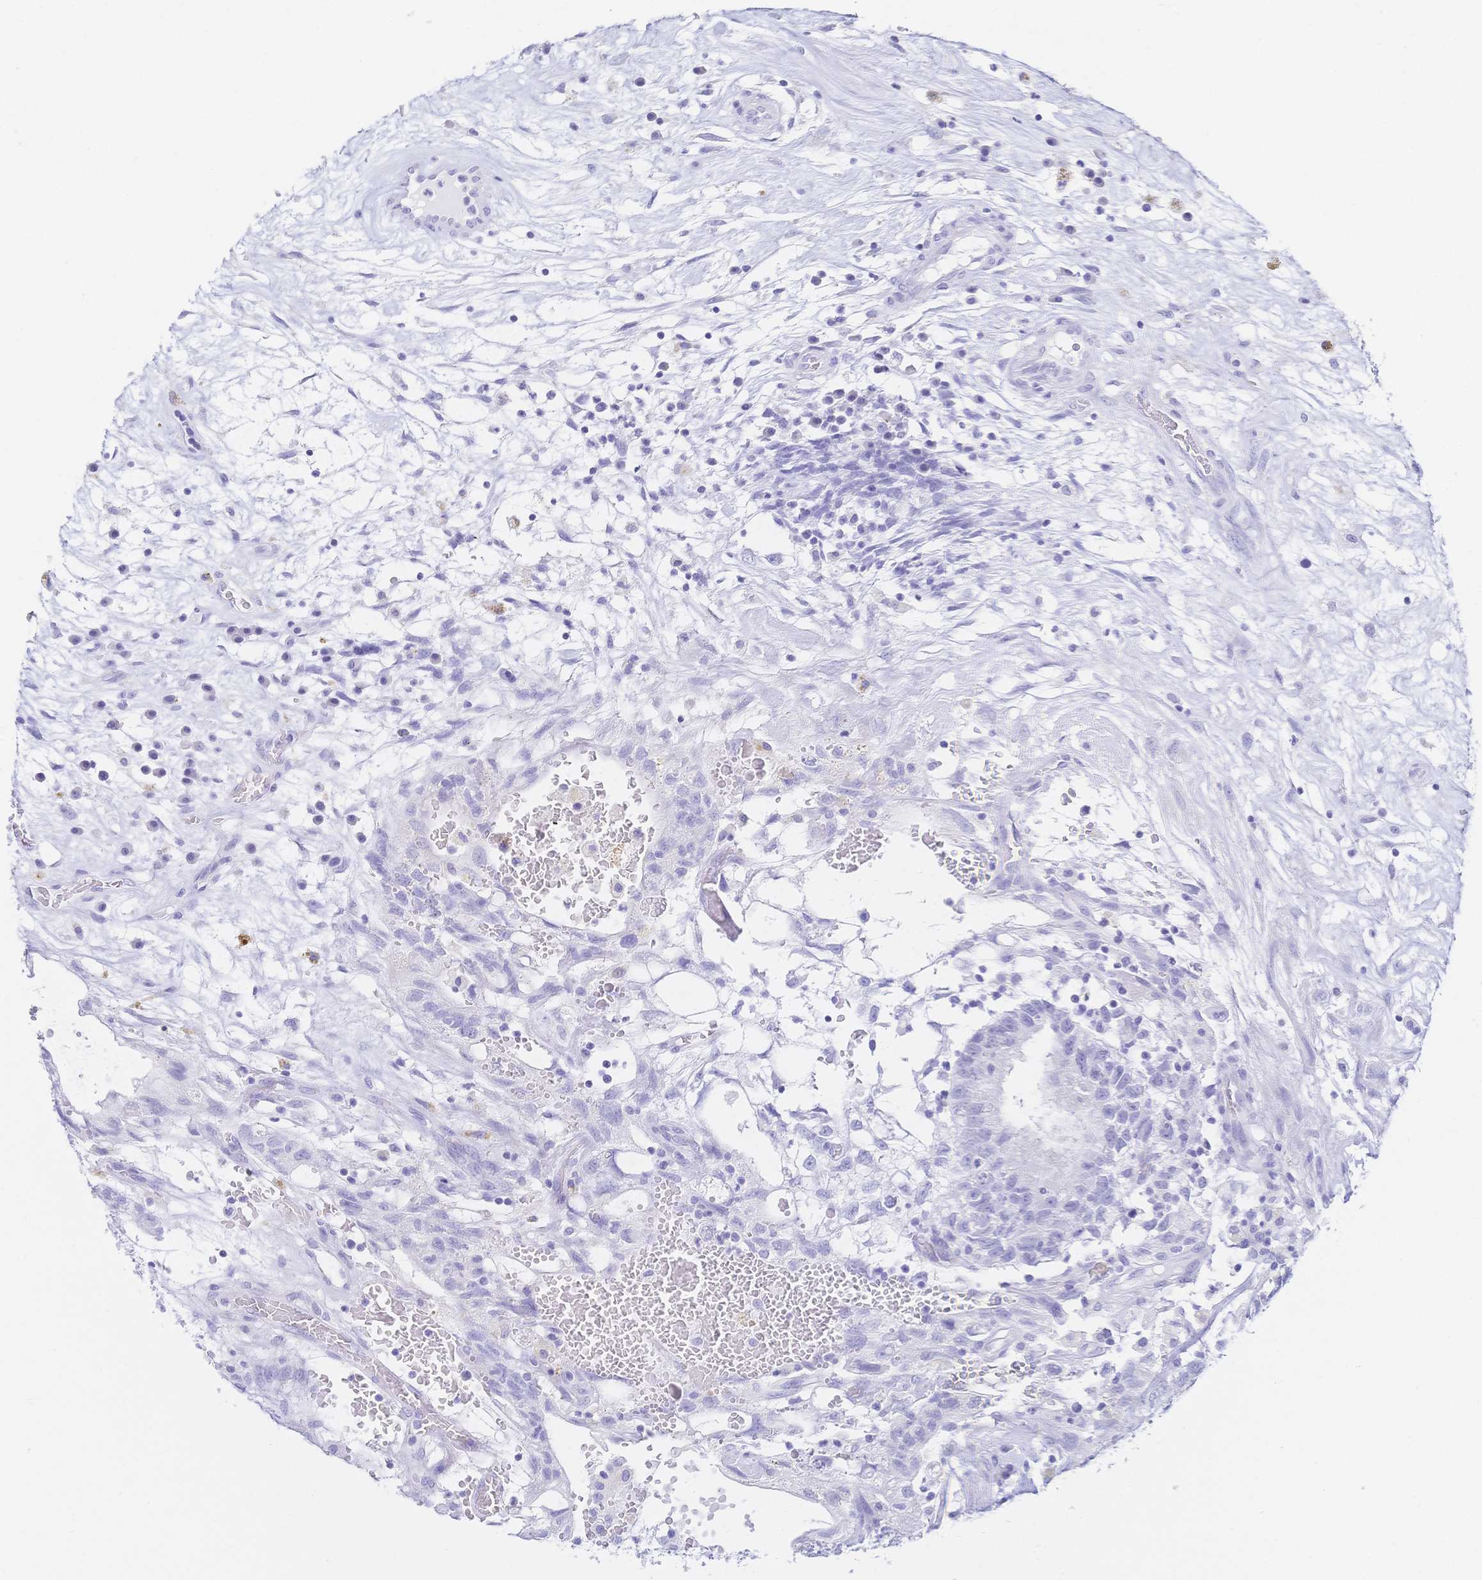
{"staining": {"intensity": "negative", "quantity": "none", "location": "none"}, "tissue": "testis cancer", "cell_type": "Tumor cells", "image_type": "cancer", "snomed": [{"axis": "morphology", "description": "Normal tissue, NOS"}, {"axis": "morphology", "description": "Carcinoma, Embryonal, NOS"}, {"axis": "topography", "description": "Testis"}], "caption": "Tumor cells are negative for protein expression in human testis cancer.", "gene": "MEP1B", "patient": {"sex": "male", "age": 32}}